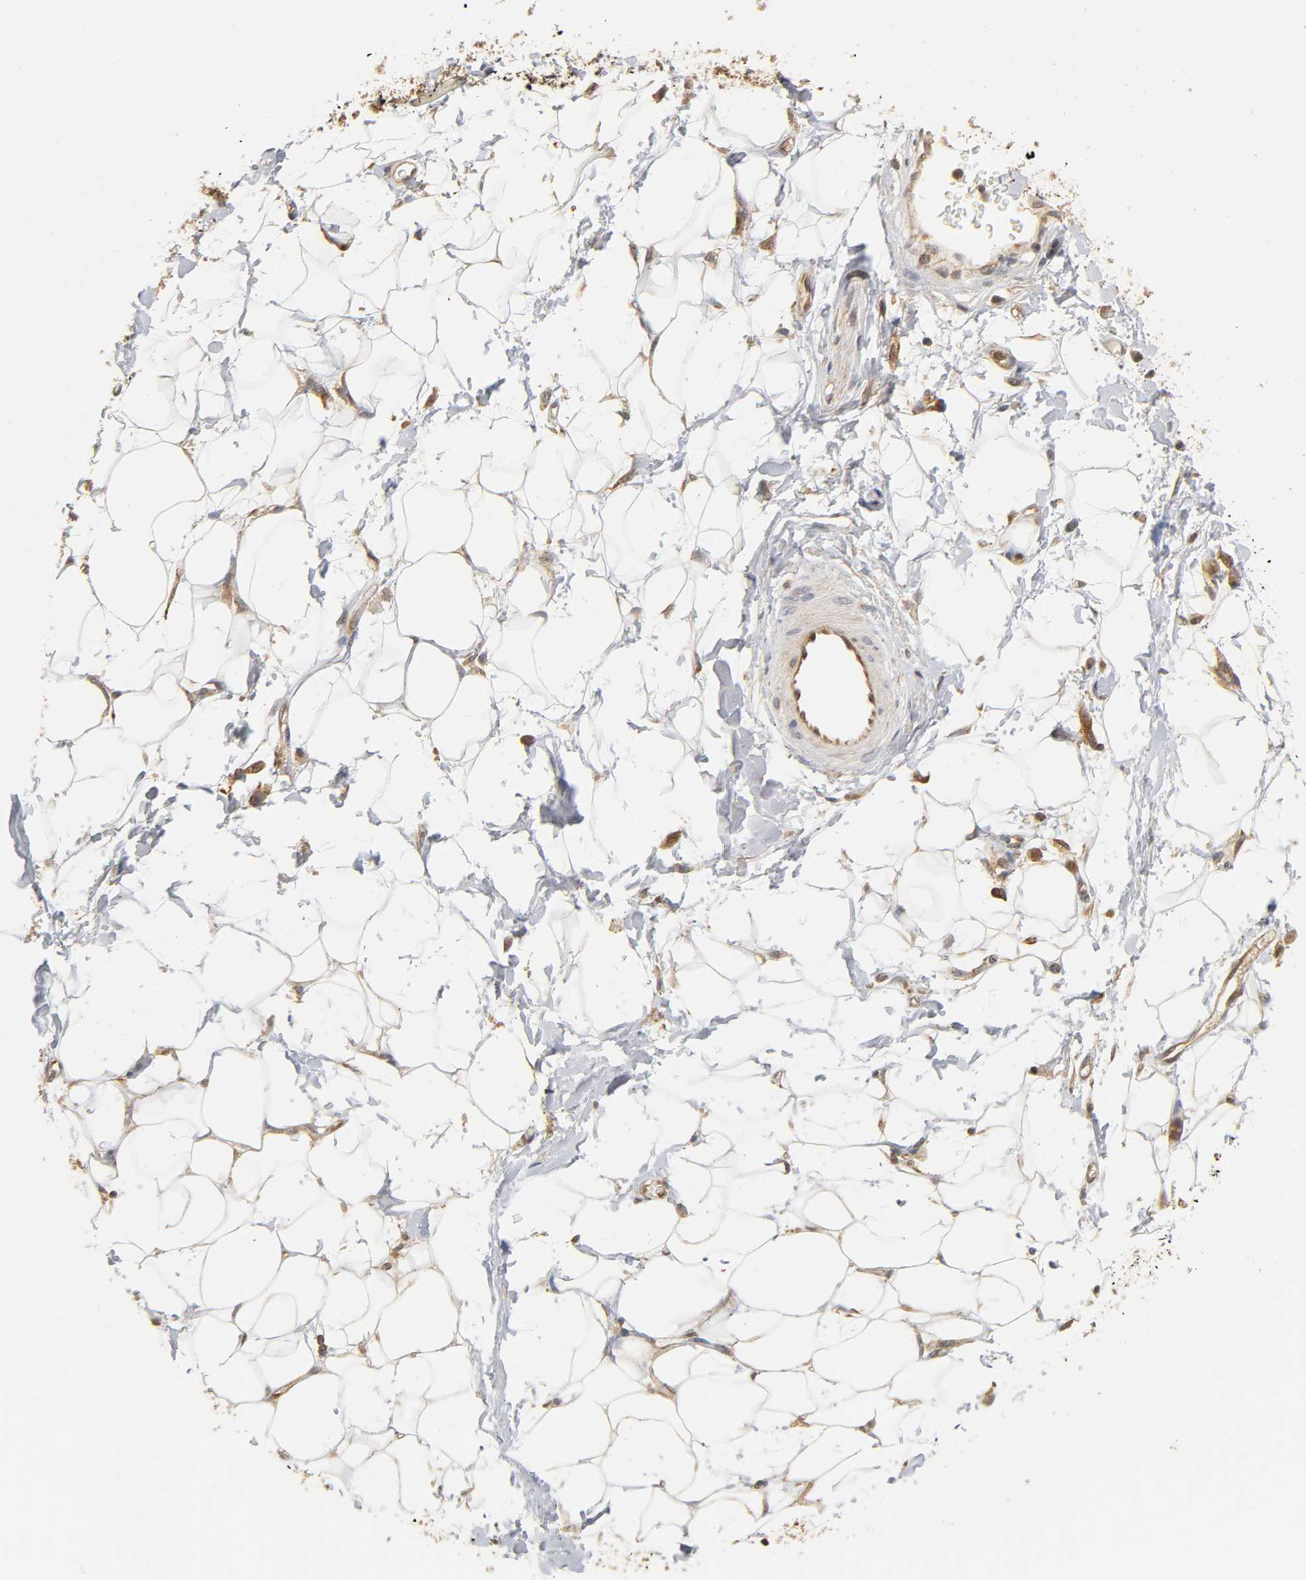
{"staining": {"intensity": "moderate", "quantity": ">75%", "location": "cytoplasmic/membranous"}, "tissue": "adipose tissue", "cell_type": "Adipocytes", "image_type": "normal", "snomed": [{"axis": "morphology", "description": "Normal tissue, NOS"}, {"axis": "morphology", "description": "Urothelial carcinoma, High grade"}, {"axis": "topography", "description": "Vascular tissue"}, {"axis": "topography", "description": "Urinary bladder"}], "caption": "A high-resolution micrograph shows IHC staining of normal adipose tissue, which reveals moderate cytoplasmic/membranous positivity in about >75% of adipocytes.", "gene": "PAFAH1B1", "patient": {"sex": "female", "age": 56}}